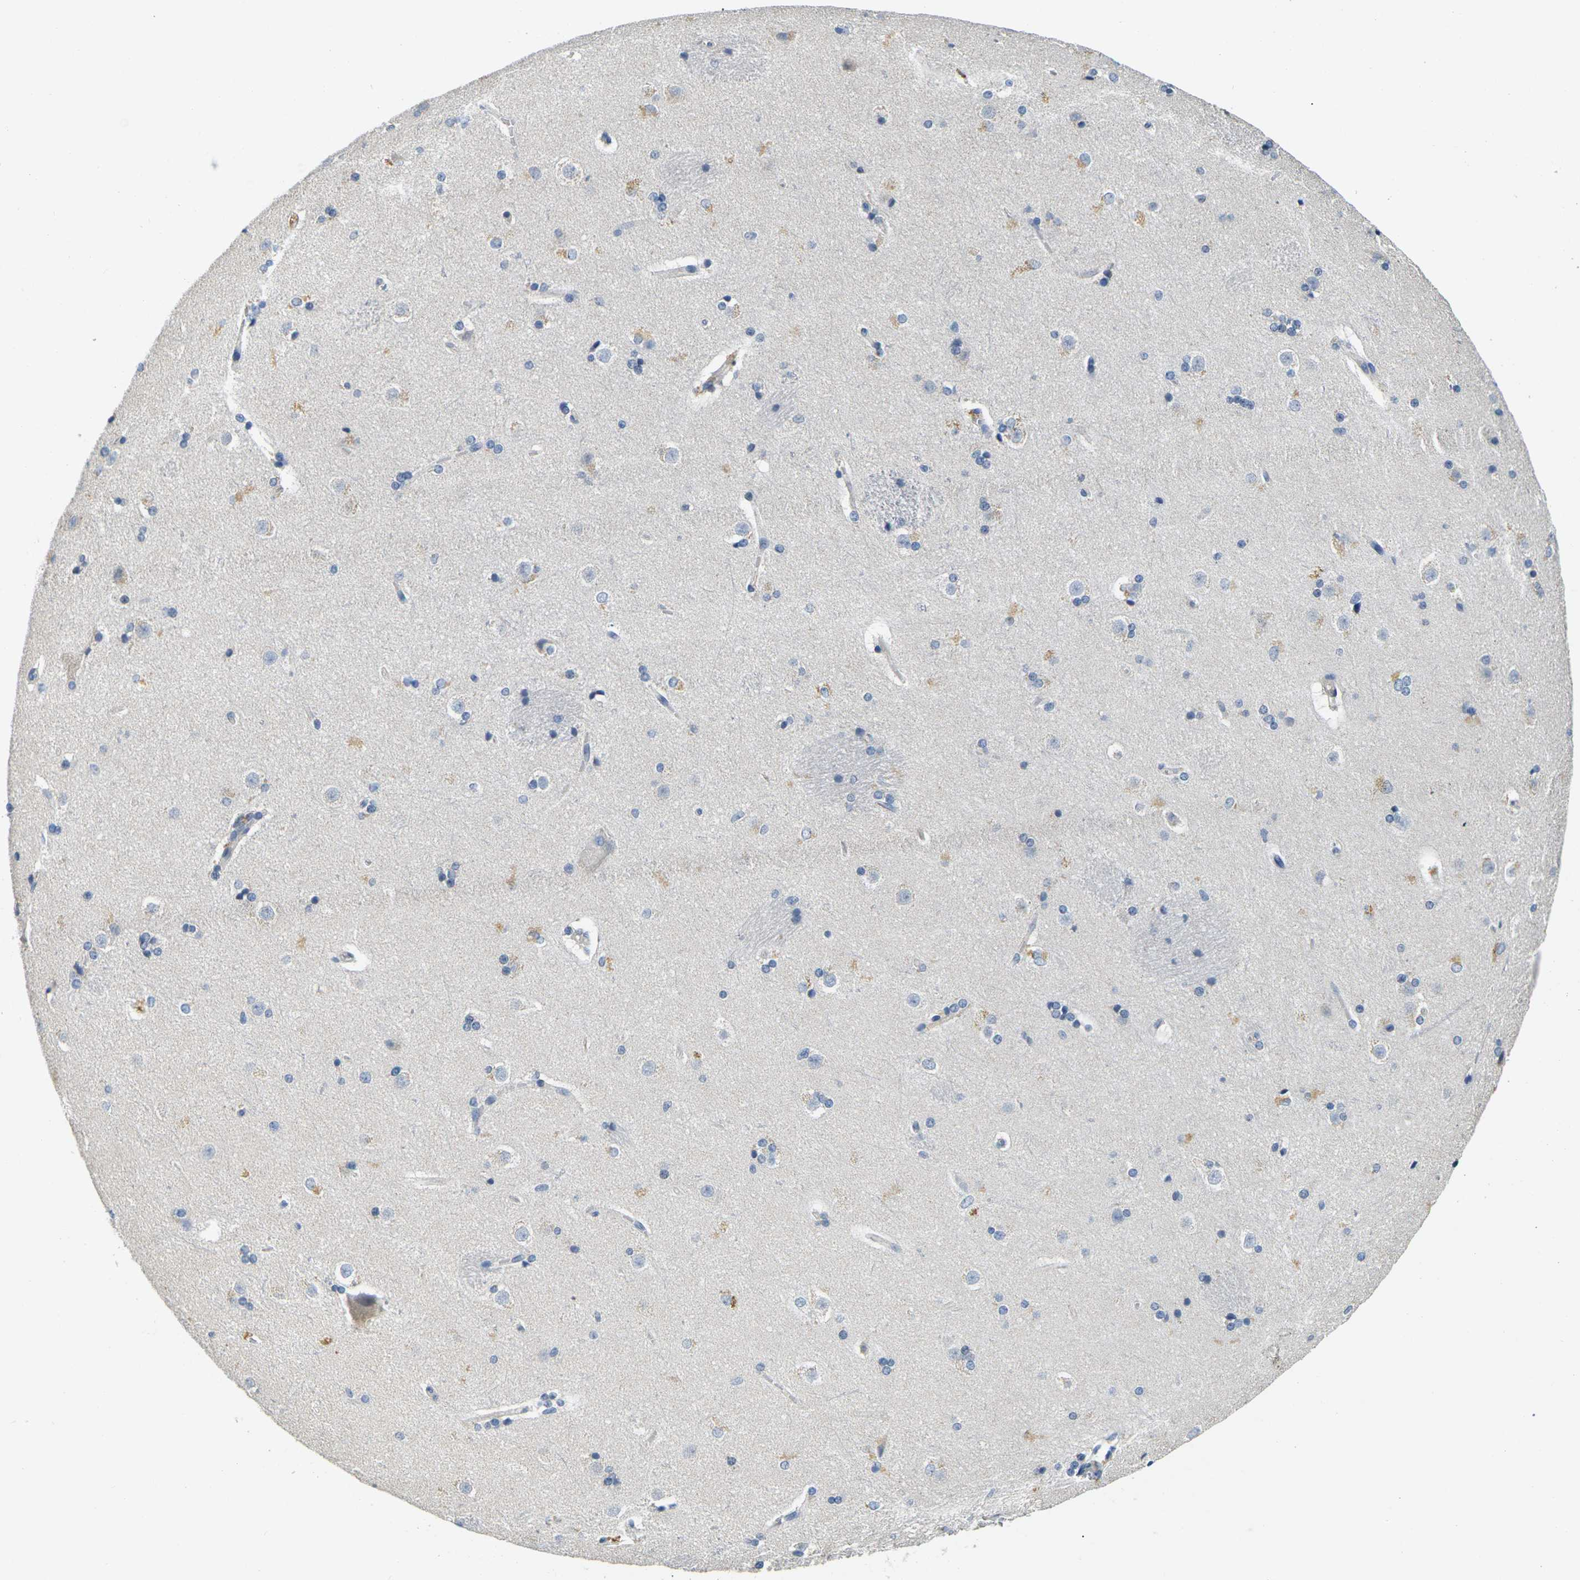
{"staining": {"intensity": "weak", "quantity": "<25%", "location": "cytoplasmic/membranous"}, "tissue": "caudate", "cell_type": "Glial cells", "image_type": "normal", "snomed": [{"axis": "morphology", "description": "Normal tissue, NOS"}, {"axis": "topography", "description": "Lateral ventricle wall"}], "caption": "Immunohistochemical staining of normal caudate reveals no significant staining in glial cells. (Brightfield microscopy of DAB (3,3'-diaminobenzidine) immunohistochemistry at high magnification).", "gene": "SHISAL2B", "patient": {"sex": "female", "age": 19}}